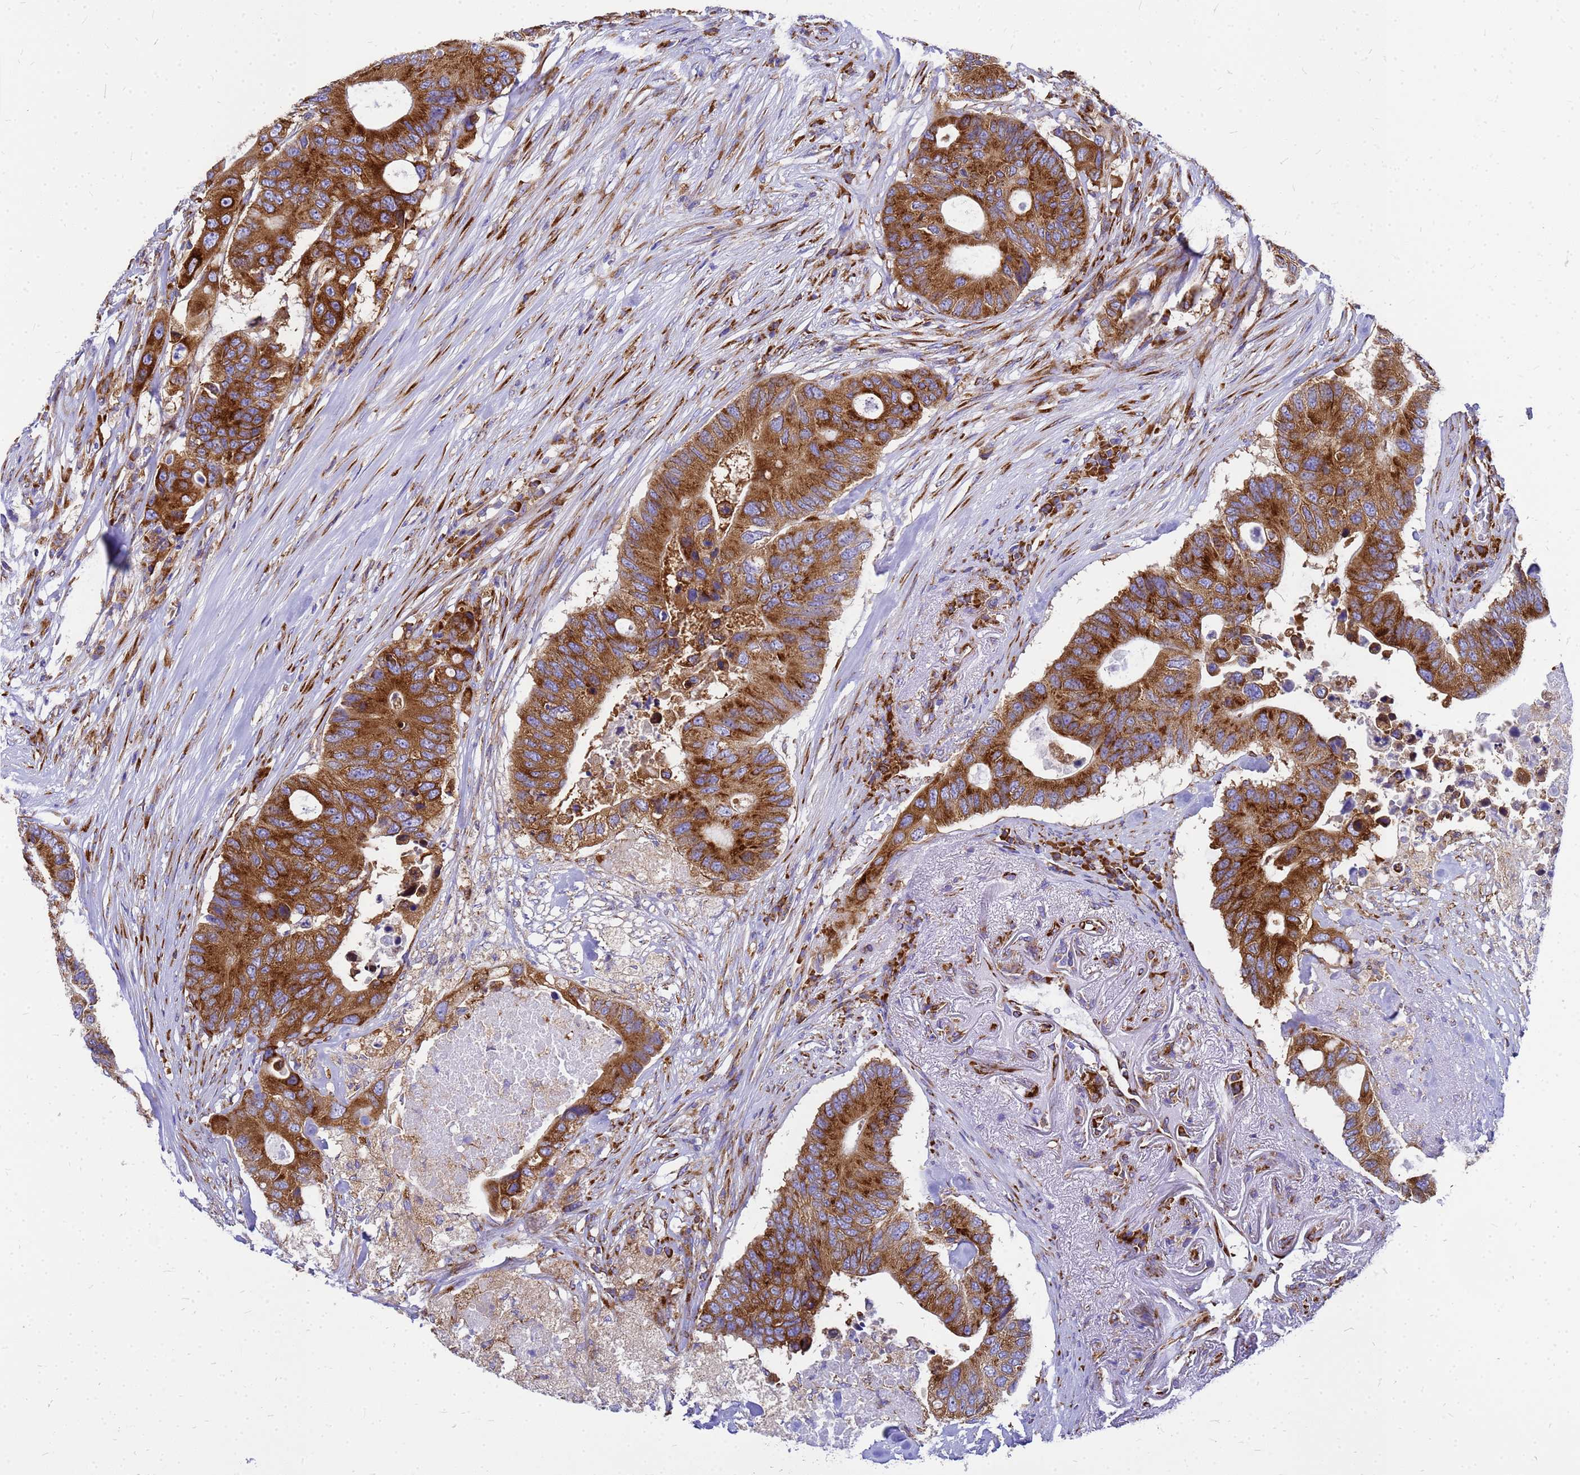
{"staining": {"intensity": "strong", "quantity": ">75%", "location": "cytoplasmic/membranous"}, "tissue": "colorectal cancer", "cell_type": "Tumor cells", "image_type": "cancer", "snomed": [{"axis": "morphology", "description": "Adenocarcinoma, NOS"}, {"axis": "topography", "description": "Colon"}], "caption": "This histopathology image exhibits adenocarcinoma (colorectal) stained with IHC to label a protein in brown. The cytoplasmic/membranous of tumor cells show strong positivity for the protein. Nuclei are counter-stained blue.", "gene": "EEF1D", "patient": {"sex": "male", "age": 71}}